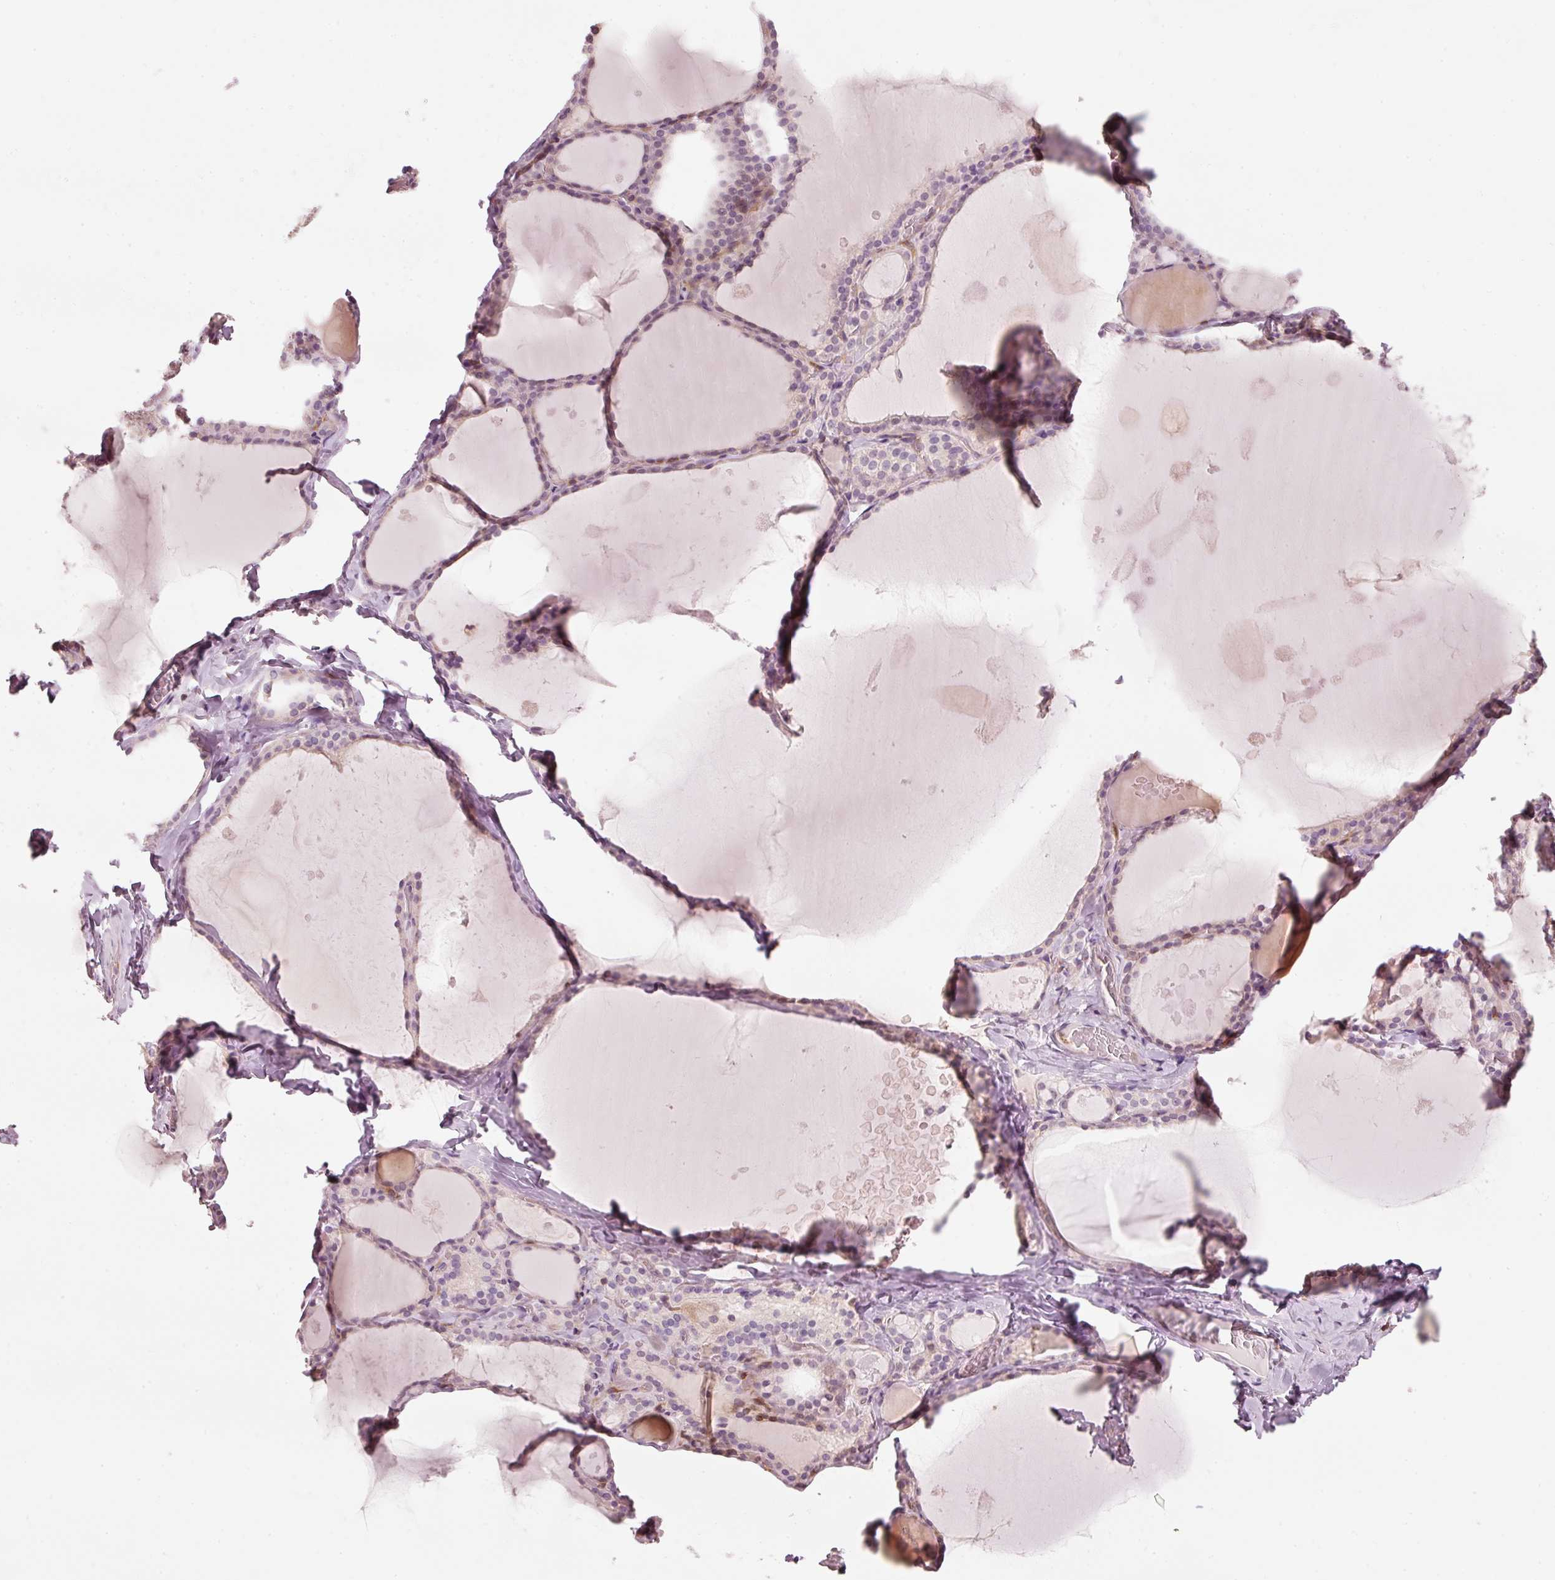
{"staining": {"intensity": "moderate", "quantity": "<25%", "location": "nuclear"}, "tissue": "thyroid gland", "cell_type": "Glandular cells", "image_type": "normal", "snomed": [{"axis": "morphology", "description": "Normal tissue, NOS"}, {"axis": "topography", "description": "Thyroid gland"}], "caption": "A histopathology image showing moderate nuclear positivity in approximately <25% of glandular cells in benign thyroid gland, as visualized by brown immunohistochemical staining.", "gene": "TREX2", "patient": {"sex": "male", "age": 56}}